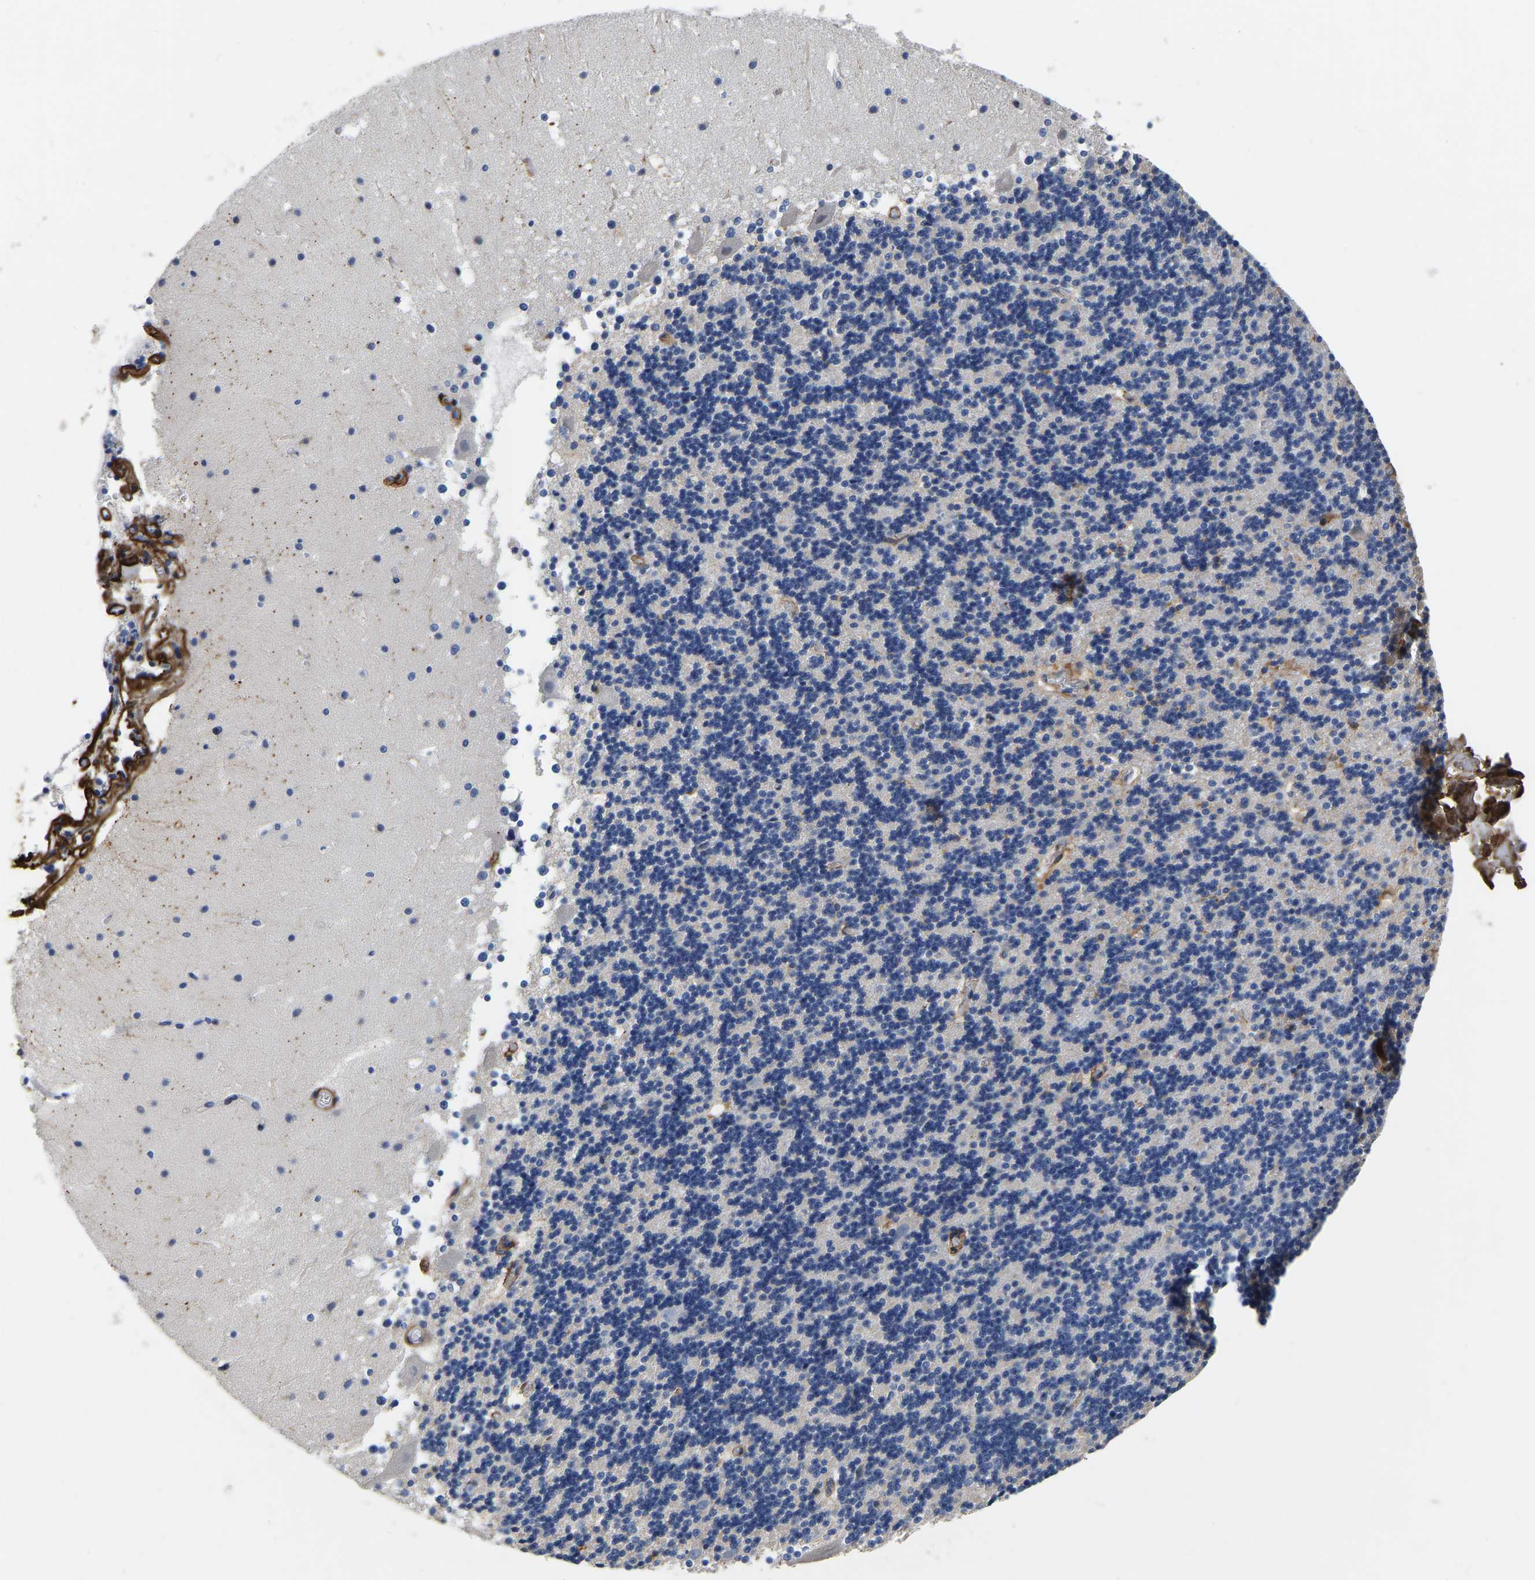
{"staining": {"intensity": "negative", "quantity": "none", "location": "none"}, "tissue": "cerebellum", "cell_type": "Cells in granular layer", "image_type": "normal", "snomed": [{"axis": "morphology", "description": "Normal tissue, NOS"}, {"axis": "topography", "description": "Cerebellum"}], "caption": "An immunohistochemistry (IHC) image of unremarkable cerebellum is shown. There is no staining in cells in granular layer of cerebellum.", "gene": "COL6A1", "patient": {"sex": "male", "age": 45}}